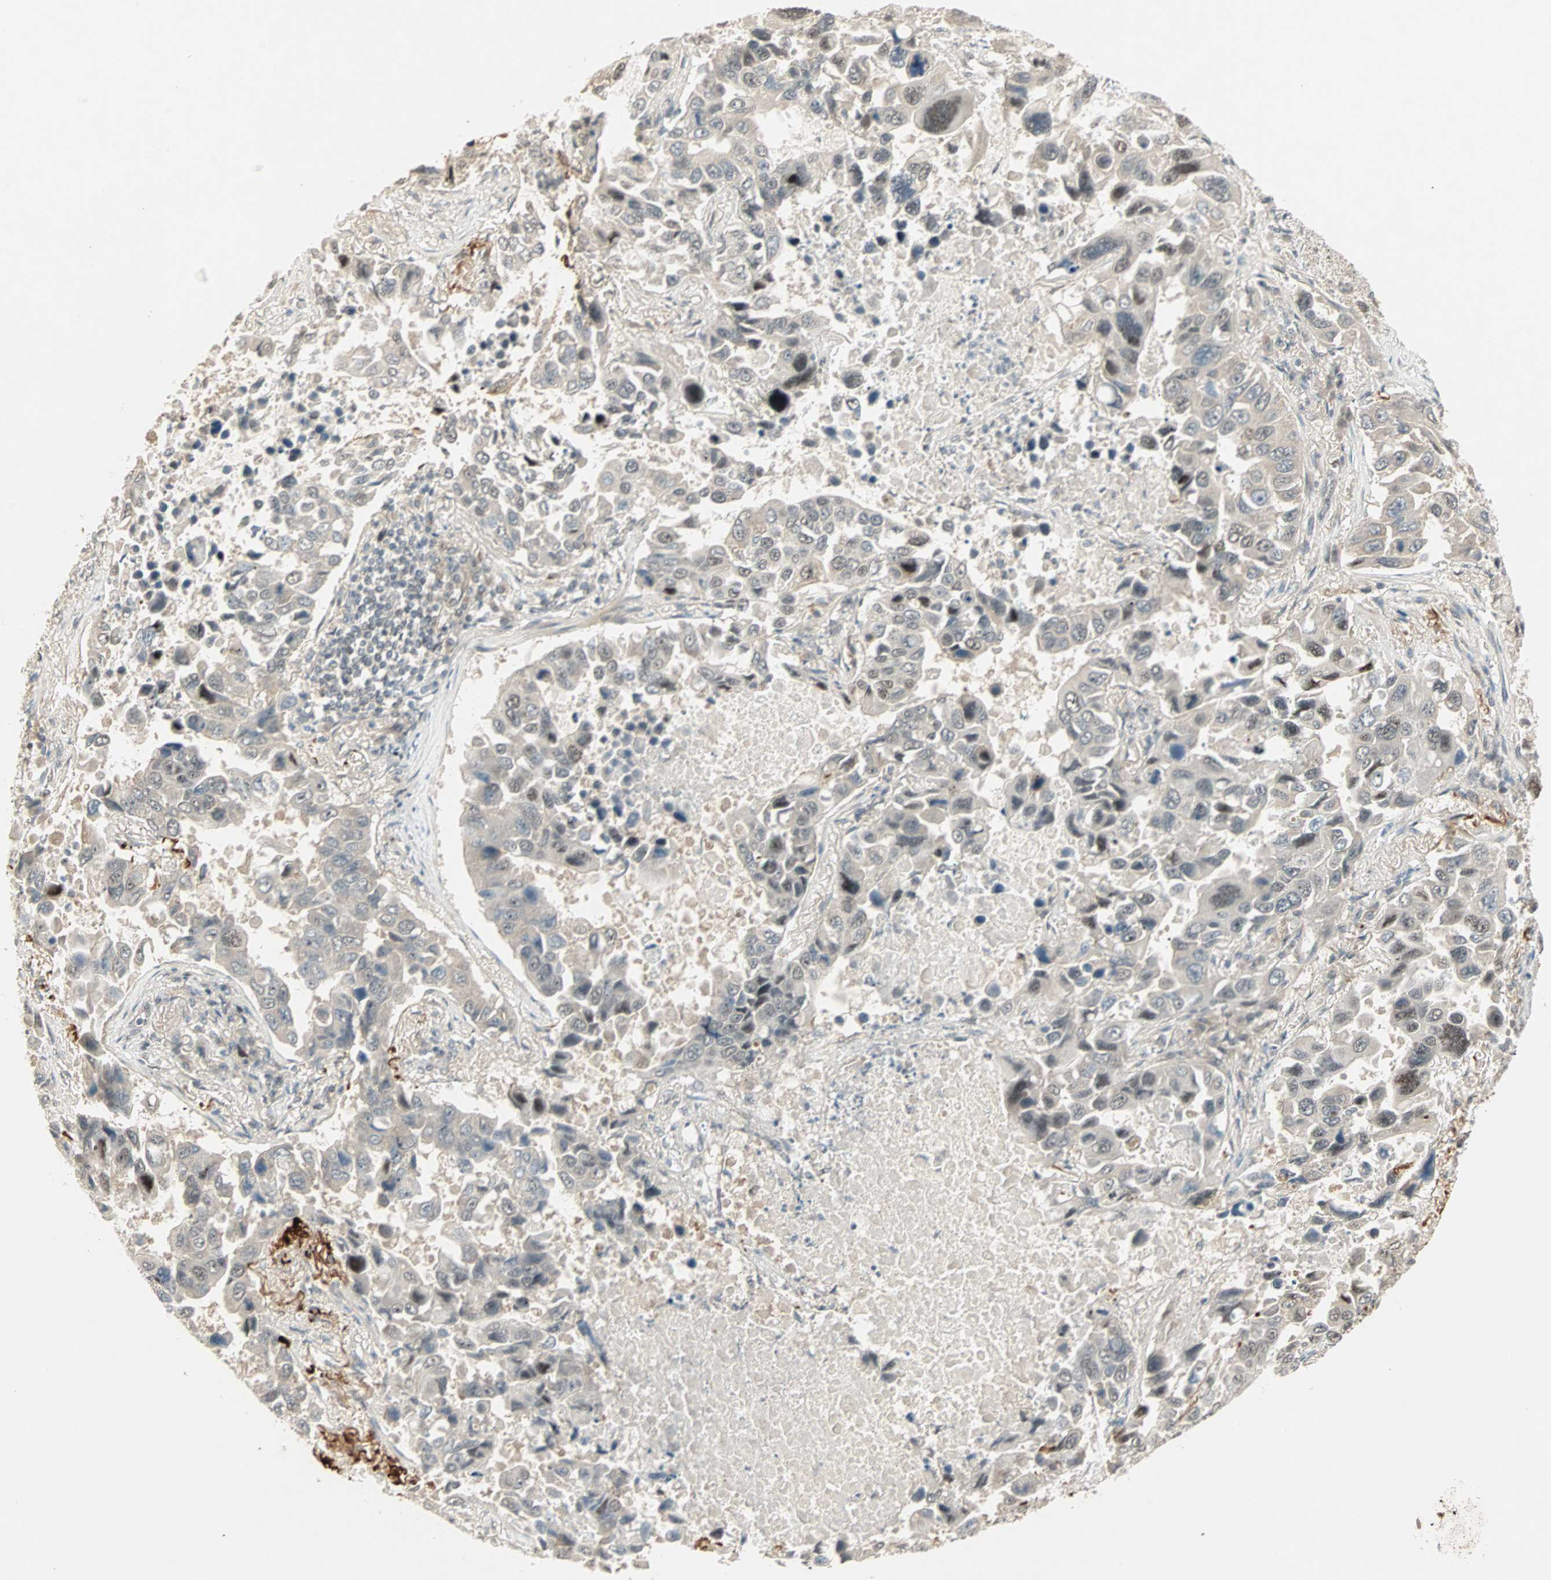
{"staining": {"intensity": "weak", "quantity": ">75%", "location": "cytoplasmic/membranous"}, "tissue": "lung cancer", "cell_type": "Tumor cells", "image_type": "cancer", "snomed": [{"axis": "morphology", "description": "Adenocarcinoma, NOS"}, {"axis": "topography", "description": "Lung"}], "caption": "A photomicrograph of human lung adenocarcinoma stained for a protein demonstrates weak cytoplasmic/membranous brown staining in tumor cells.", "gene": "ACSL5", "patient": {"sex": "male", "age": 64}}